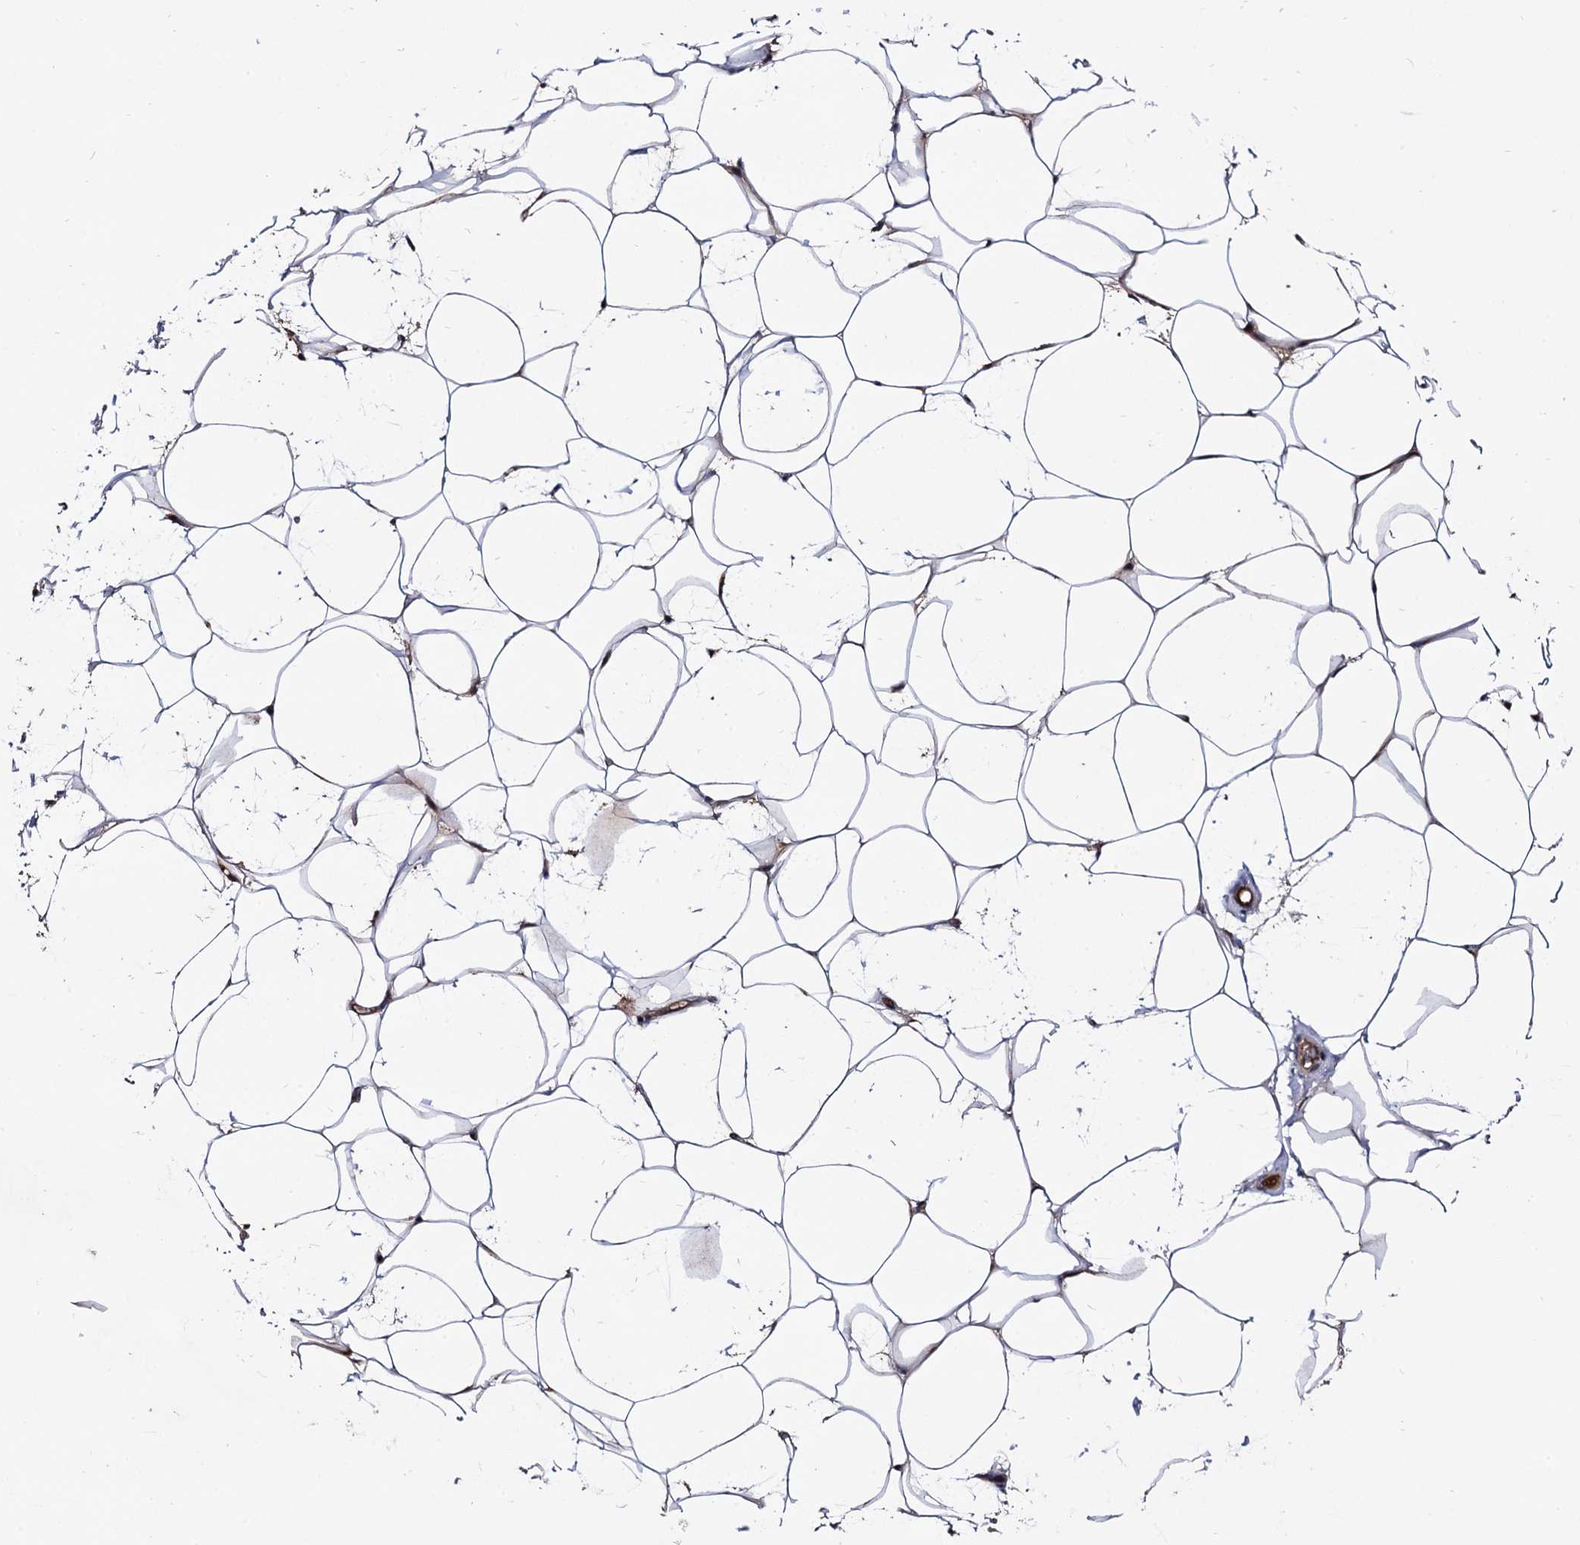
{"staining": {"intensity": "strong", "quantity": ">75%", "location": "nuclear"}, "tissue": "adipose tissue", "cell_type": "Adipocytes", "image_type": "normal", "snomed": [{"axis": "morphology", "description": "Normal tissue, NOS"}, {"axis": "topography", "description": "Breast"}], "caption": "A high-resolution histopathology image shows immunohistochemistry (IHC) staining of normal adipose tissue, which reveals strong nuclear staining in approximately >75% of adipocytes.", "gene": "MICAL2", "patient": {"sex": "female", "age": 26}}